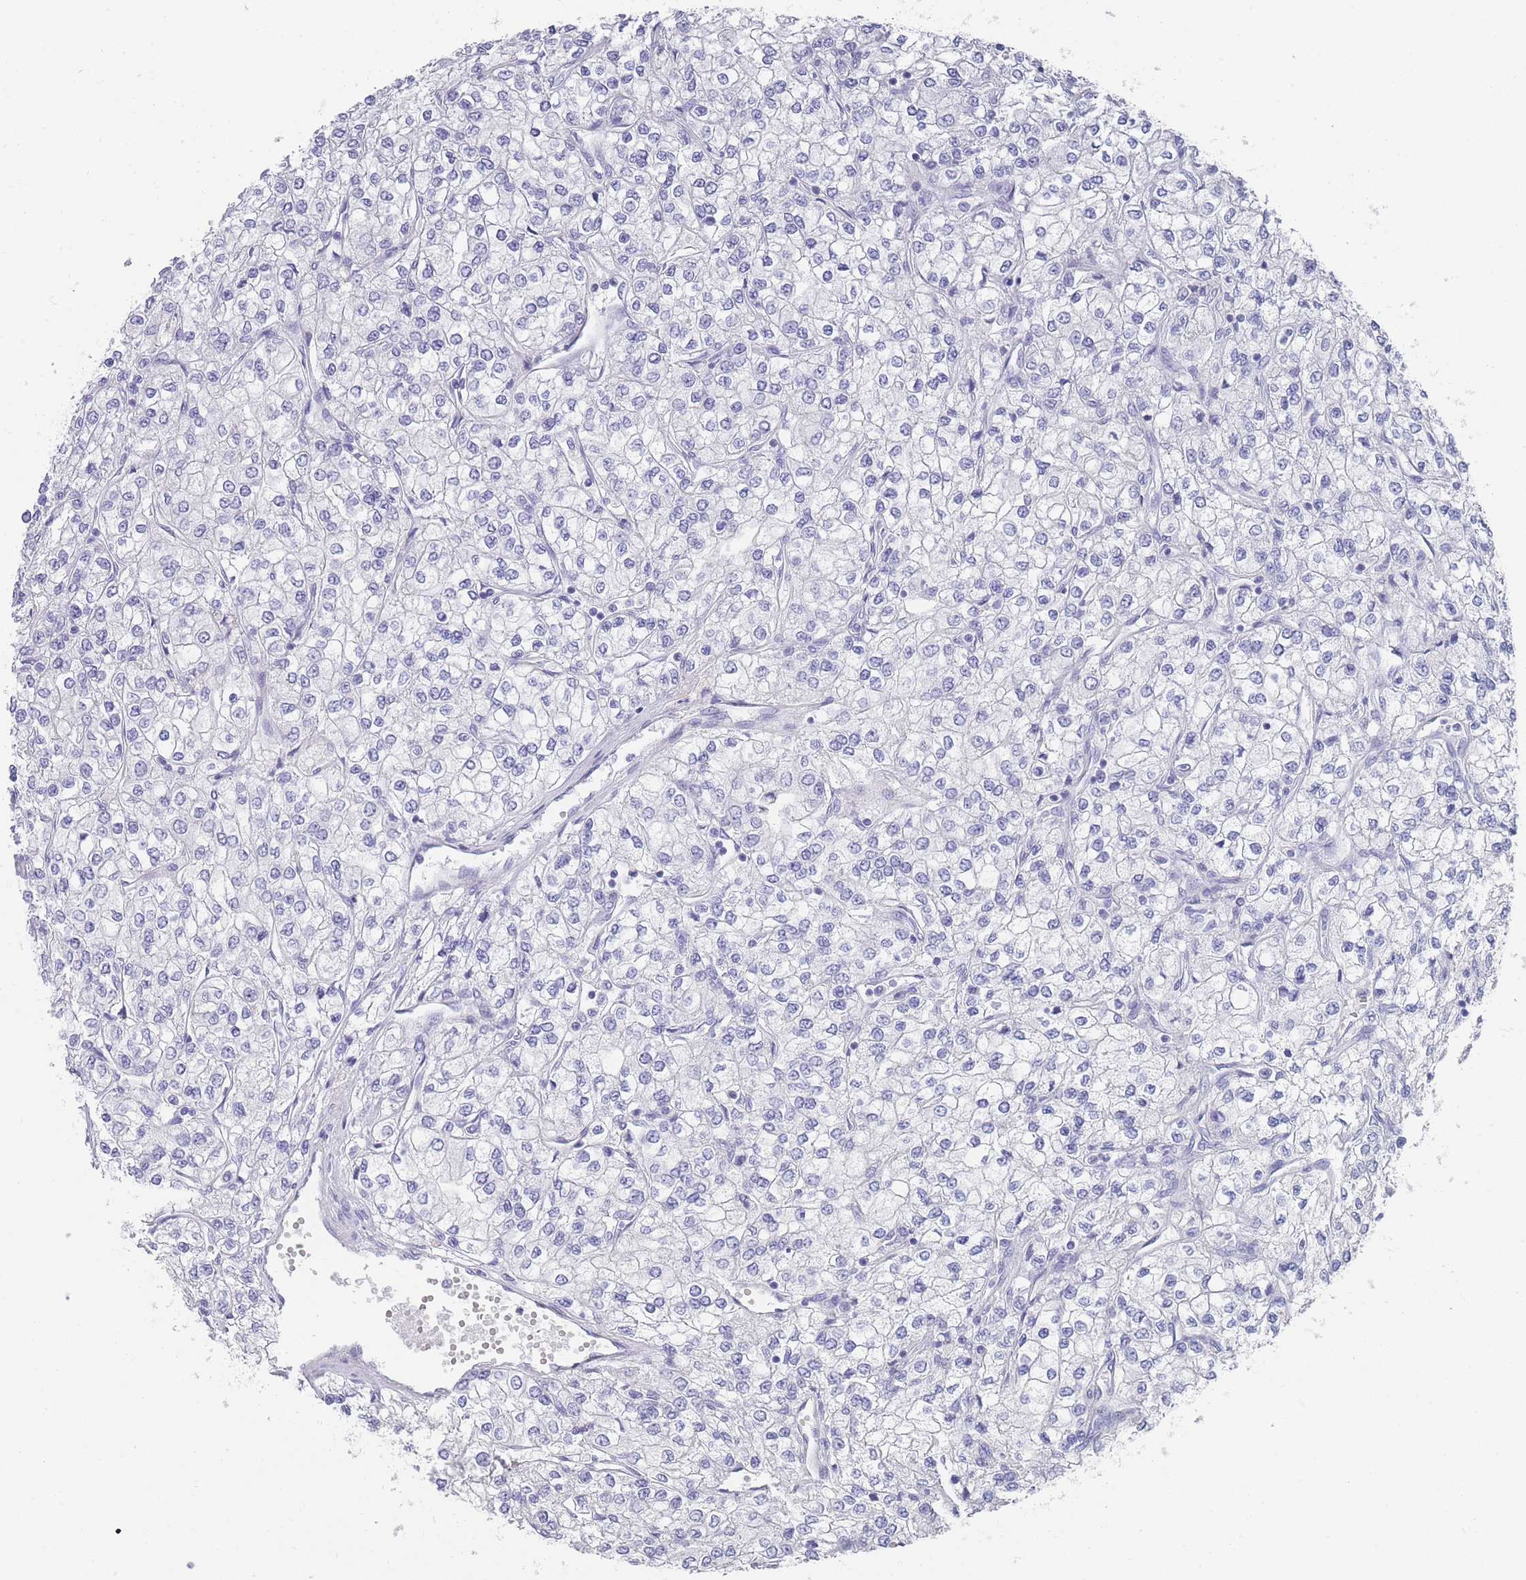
{"staining": {"intensity": "negative", "quantity": "none", "location": "none"}, "tissue": "renal cancer", "cell_type": "Tumor cells", "image_type": "cancer", "snomed": [{"axis": "morphology", "description": "Adenocarcinoma, NOS"}, {"axis": "topography", "description": "Kidney"}], "caption": "A micrograph of renal adenocarcinoma stained for a protein shows no brown staining in tumor cells.", "gene": "RAB2B", "patient": {"sex": "male", "age": 80}}